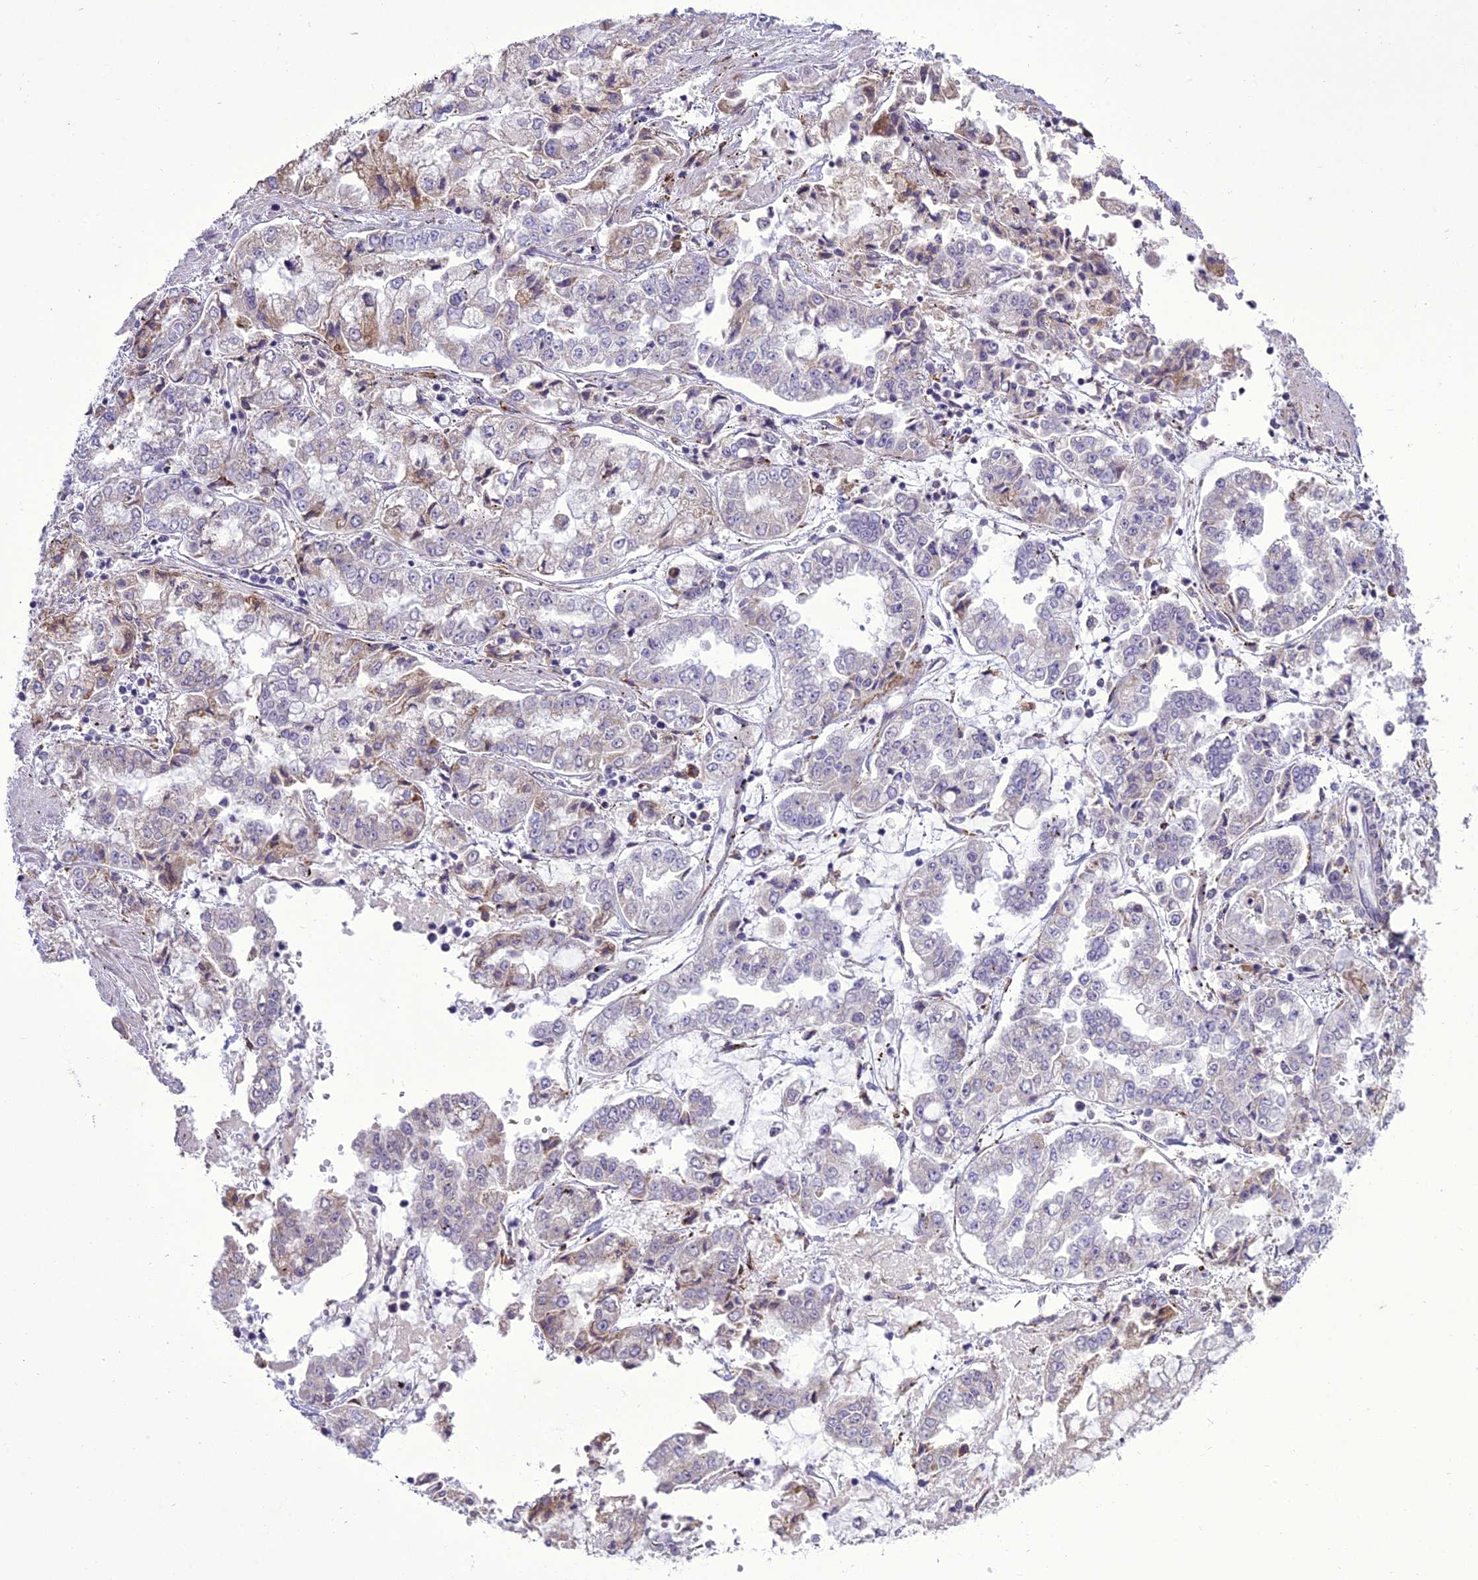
{"staining": {"intensity": "moderate", "quantity": "<25%", "location": "cytoplasmic/membranous"}, "tissue": "stomach cancer", "cell_type": "Tumor cells", "image_type": "cancer", "snomed": [{"axis": "morphology", "description": "Adenocarcinoma, NOS"}, {"axis": "topography", "description": "Stomach"}], "caption": "Protein staining by IHC demonstrates moderate cytoplasmic/membranous staining in approximately <25% of tumor cells in stomach cancer.", "gene": "NEURL2", "patient": {"sex": "male", "age": 76}}